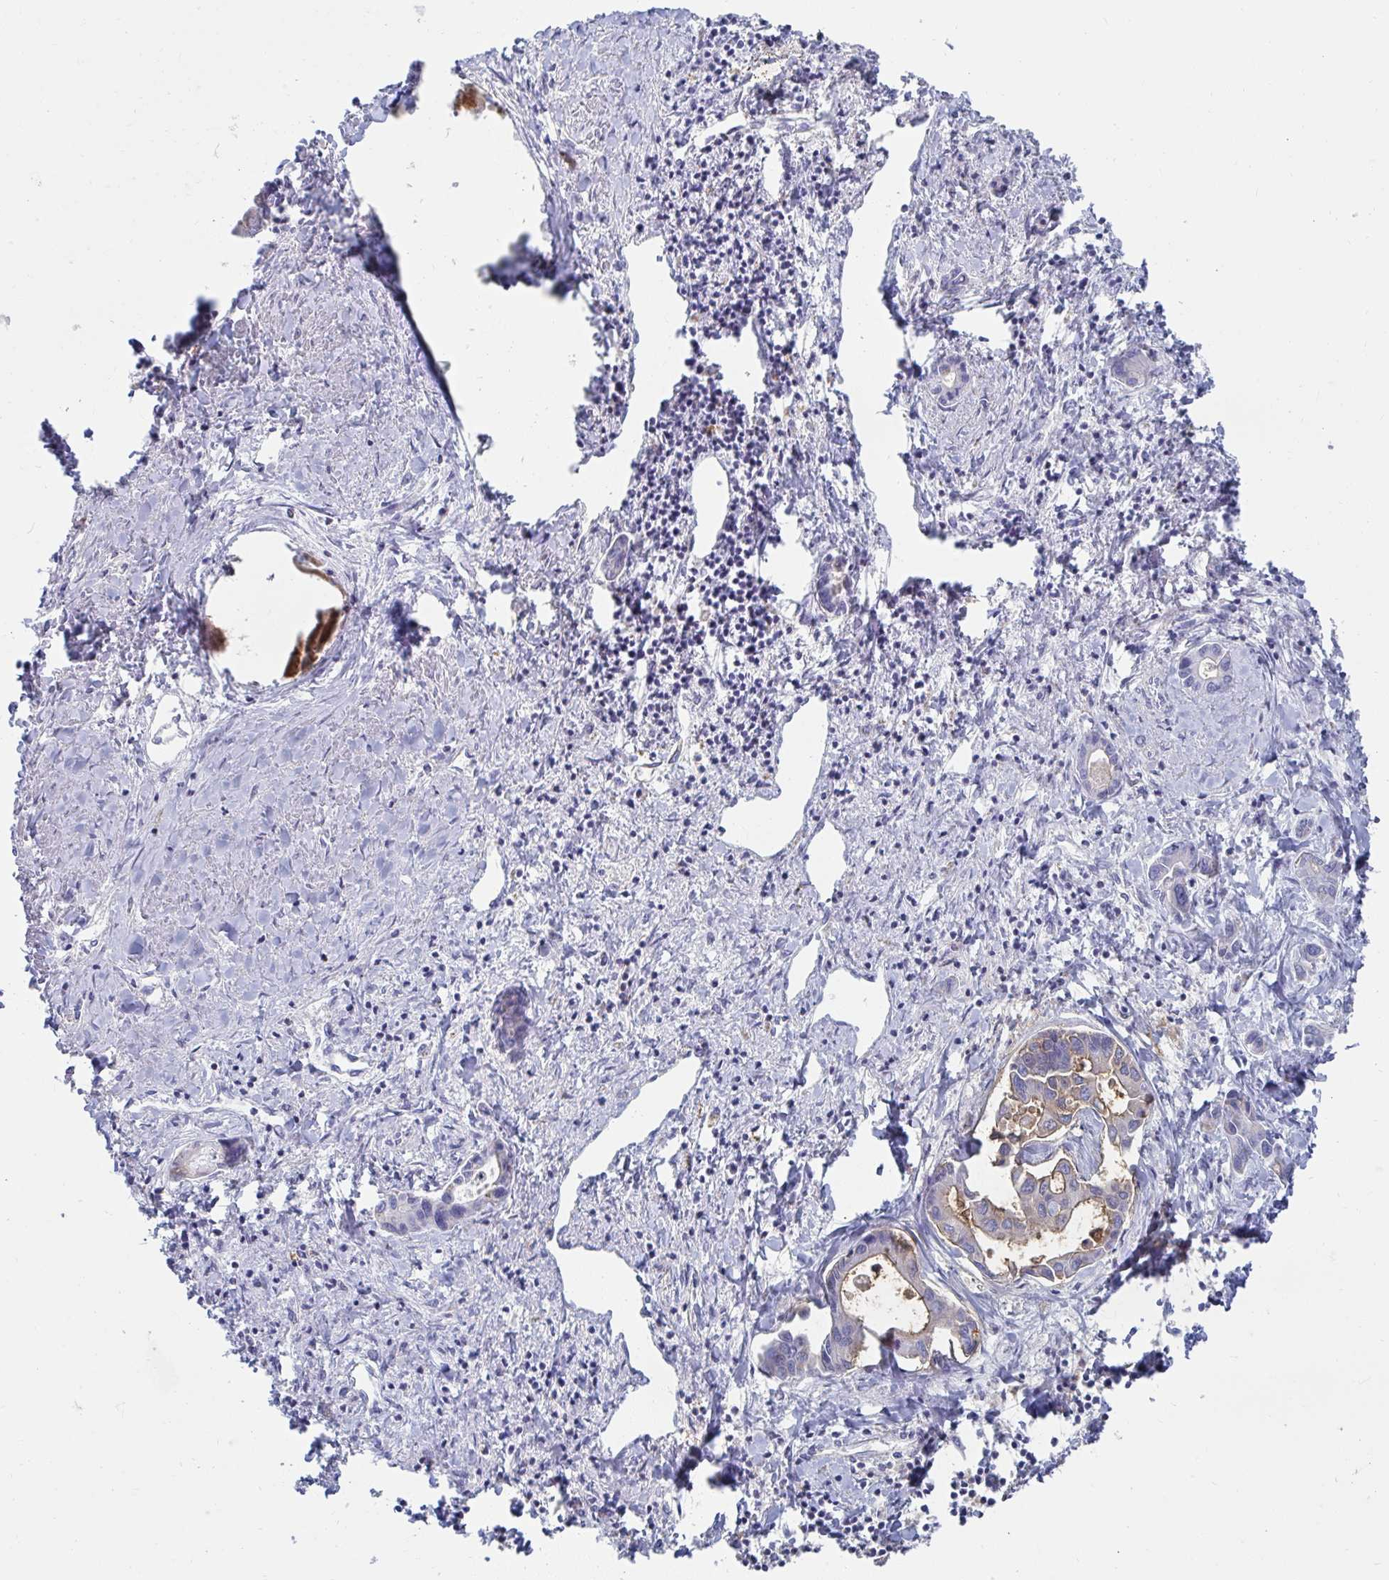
{"staining": {"intensity": "weak", "quantity": "<25%", "location": "cytoplasmic/membranous"}, "tissue": "liver cancer", "cell_type": "Tumor cells", "image_type": "cancer", "snomed": [{"axis": "morphology", "description": "Cholangiocarcinoma"}, {"axis": "topography", "description": "Liver"}], "caption": "High power microscopy photomicrograph of an IHC photomicrograph of liver cancer, revealing no significant positivity in tumor cells.", "gene": "MGAM2", "patient": {"sex": "male", "age": 66}}